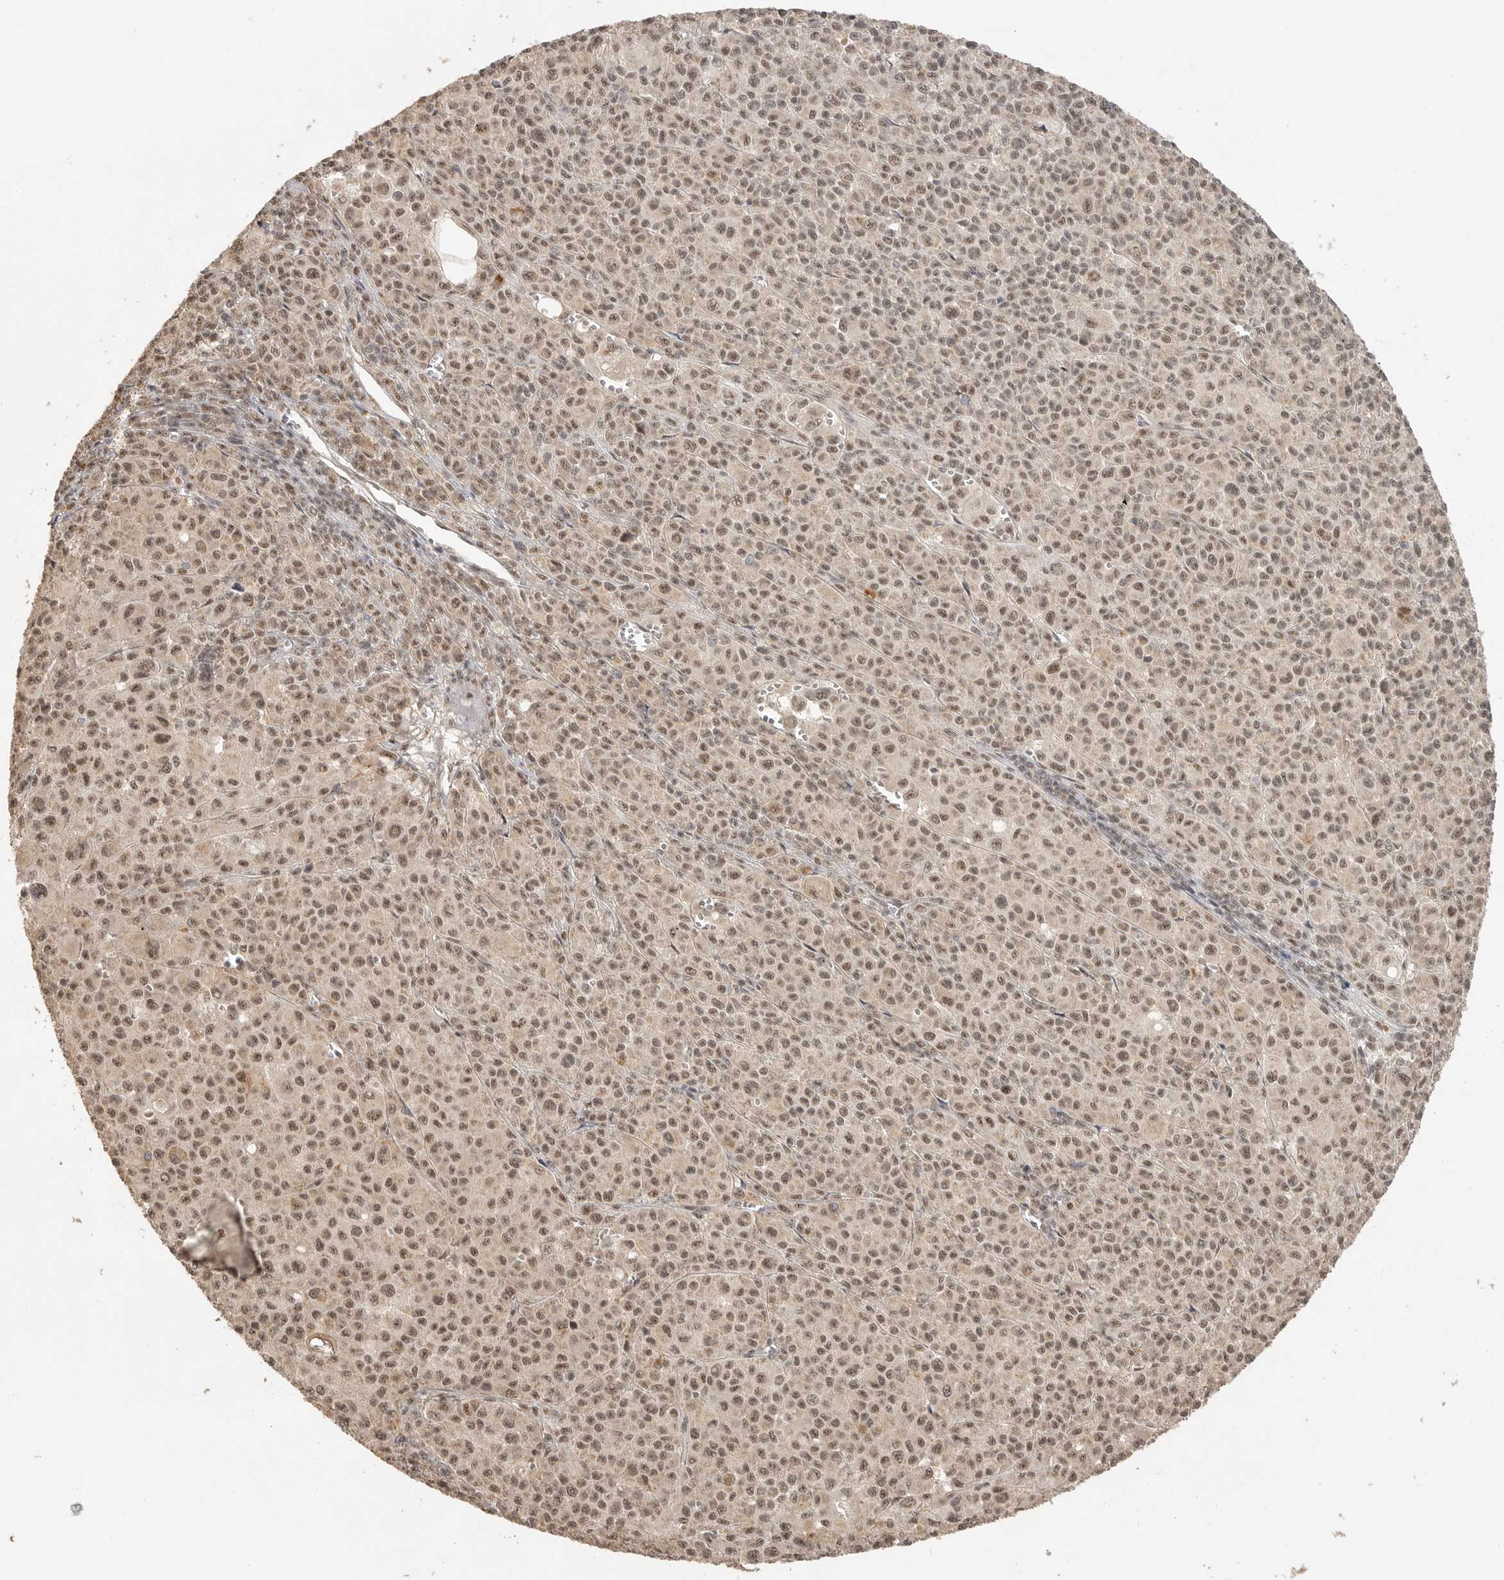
{"staining": {"intensity": "moderate", "quantity": ">75%", "location": "nuclear"}, "tissue": "melanoma", "cell_type": "Tumor cells", "image_type": "cancer", "snomed": [{"axis": "morphology", "description": "Malignant melanoma, Metastatic site"}, {"axis": "topography", "description": "Skin"}], "caption": "Protein analysis of melanoma tissue shows moderate nuclear expression in about >75% of tumor cells. The protein of interest is shown in brown color, while the nuclei are stained blue.", "gene": "POMP", "patient": {"sex": "female", "age": 74}}